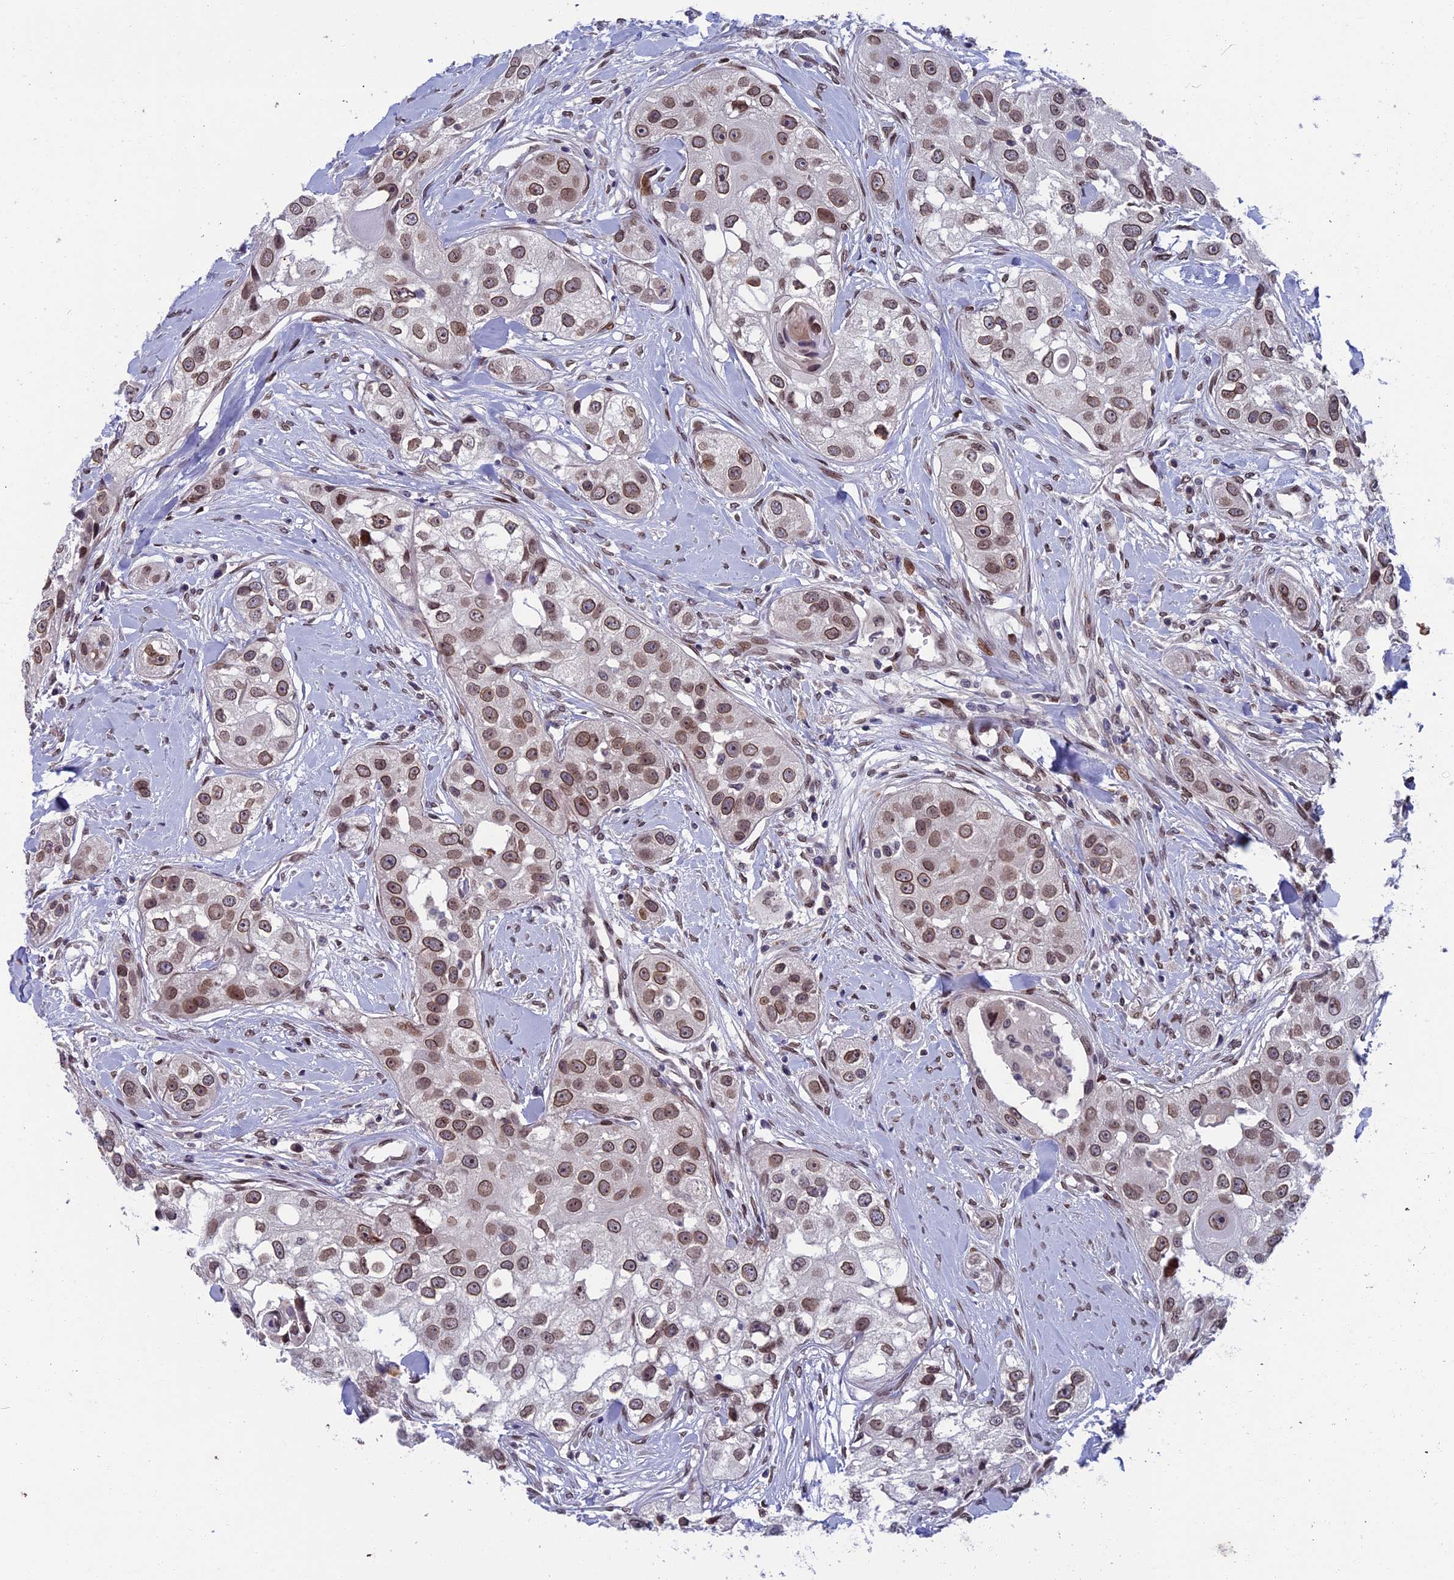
{"staining": {"intensity": "moderate", "quantity": ">75%", "location": "cytoplasmic/membranous,nuclear"}, "tissue": "head and neck cancer", "cell_type": "Tumor cells", "image_type": "cancer", "snomed": [{"axis": "morphology", "description": "Normal tissue, NOS"}, {"axis": "morphology", "description": "Squamous cell carcinoma, NOS"}, {"axis": "topography", "description": "Skeletal muscle"}, {"axis": "topography", "description": "Head-Neck"}], "caption": "Moderate cytoplasmic/membranous and nuclear protein expression is present in approximately >75% of tumor cells in head and neck cancer.", "gene": "GPSM1", "patient": {"sex": "male", "age": 51}}